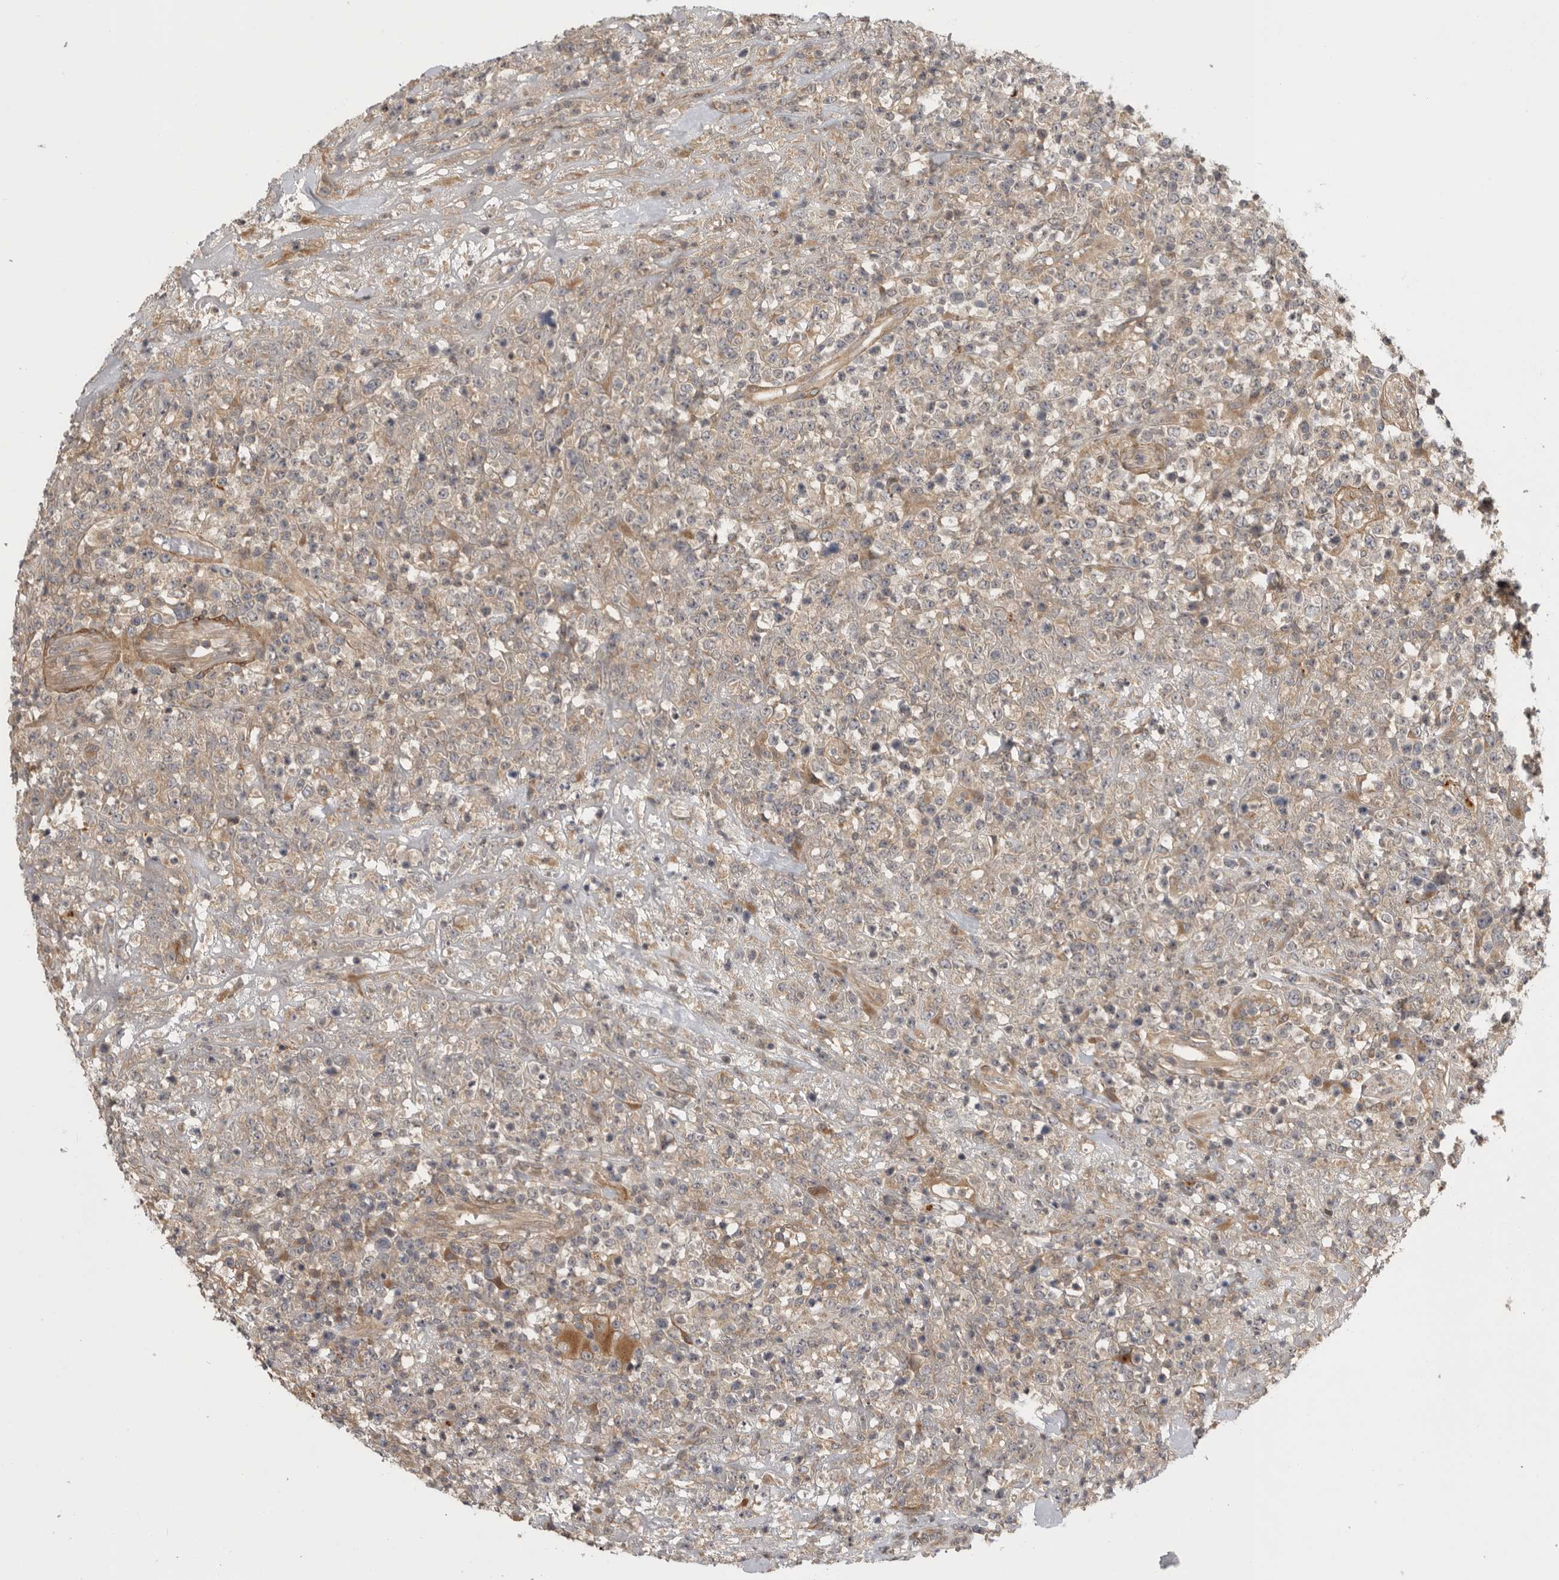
{"staining": {"intensity": "negative", "quantity": "none", "location": "none"}, "tissue": "lymphoma", "cell_type": "Tumor cells", "image_type": "cancer", "snomed": [{"axis": "morphology", "description": "Malignant lymphoma, non-Hodgkin's type, High grade"}, {"axis": "topography", "description": "Colon"}], "caption": "Histopathology image shows no significant protein staining in tumor cells of malignant lymphoma, non-Hodgkin's type (high-grade).", "gene": "CUEDC1", "patient": {"sex": "female", "age": 53}}